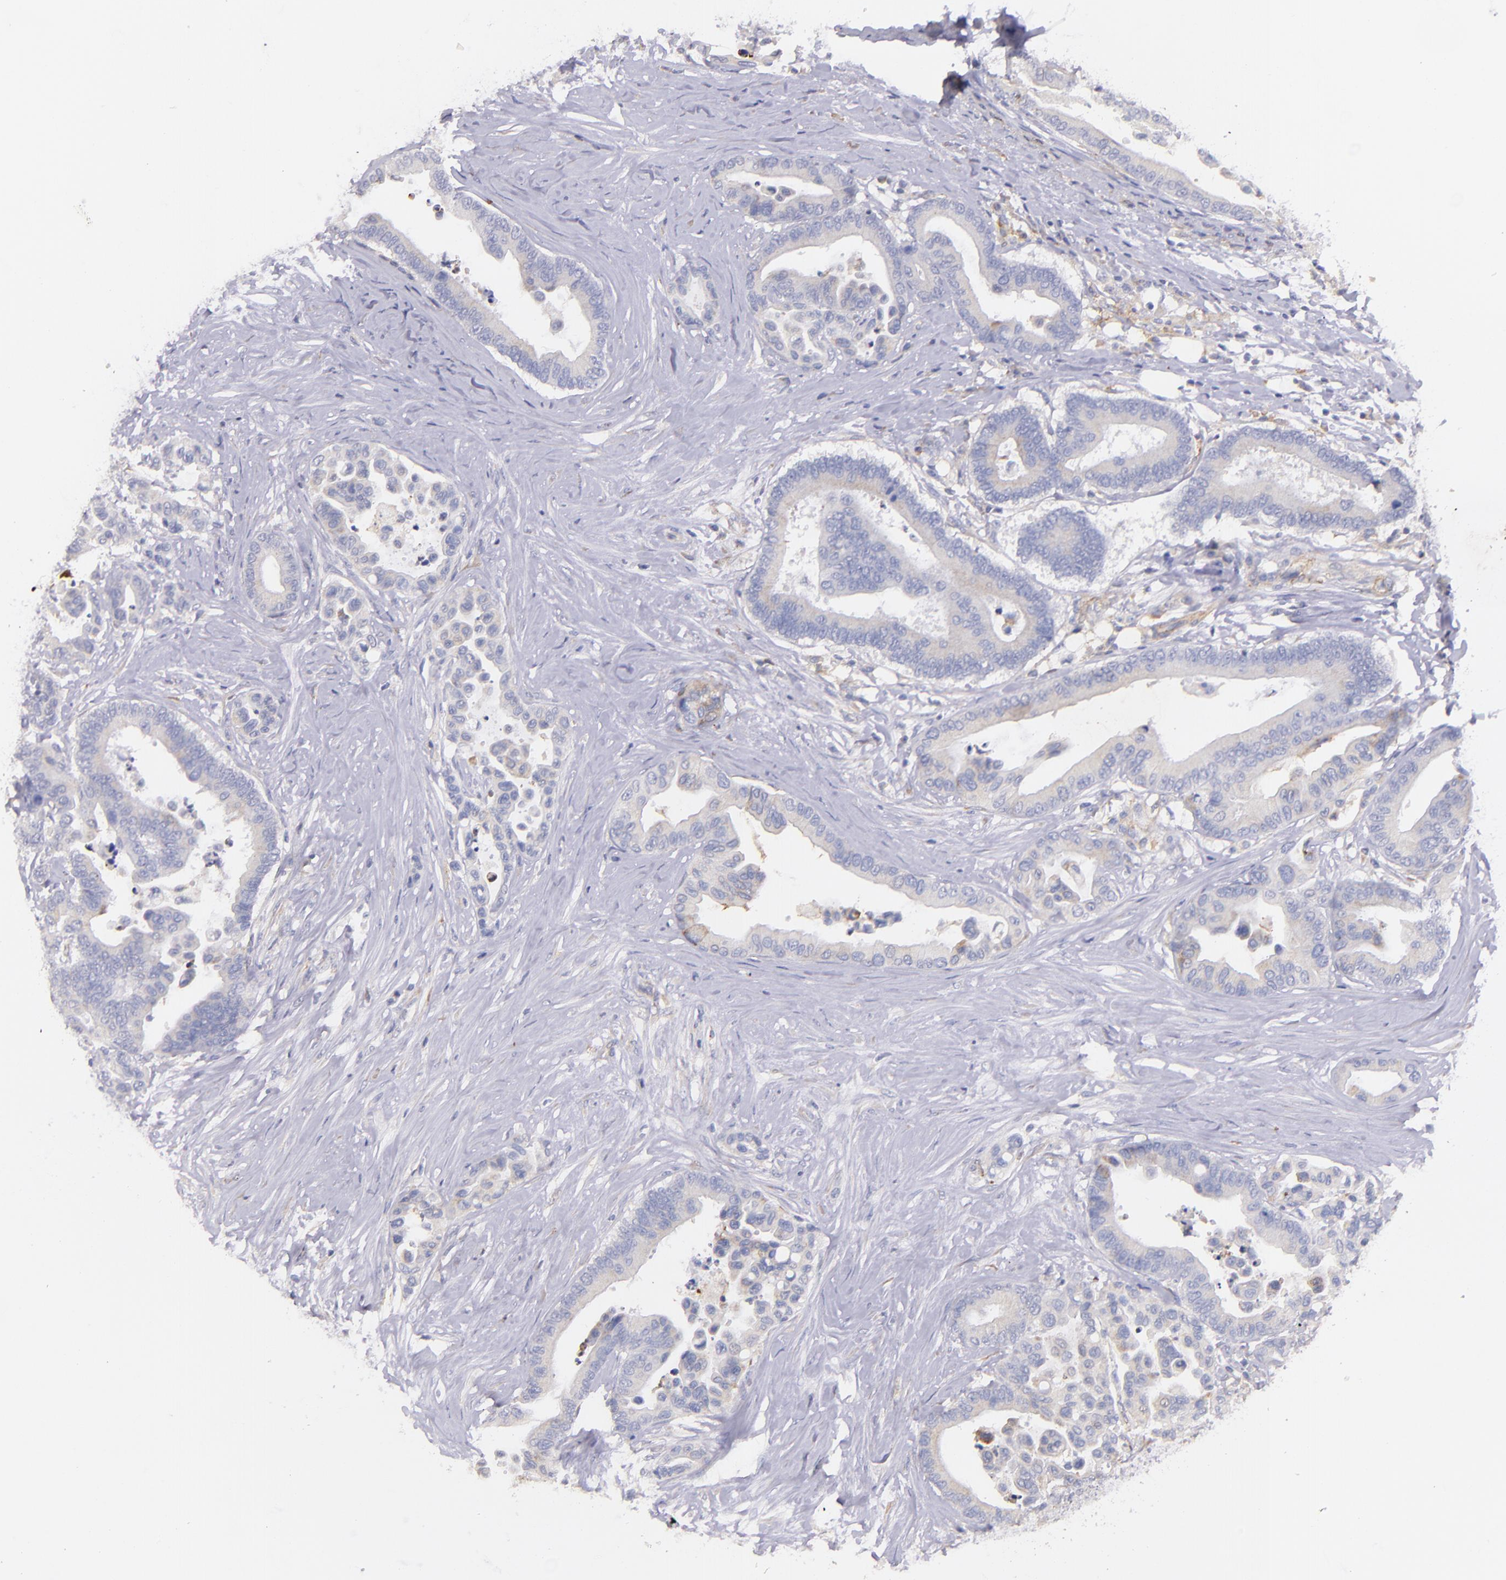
{"staining": {"intensity": "weak", "quantity": "<25%", "location": "cytoplasmic/membranous"}, "tissue": "colorectal cancer", "cell_type": "Tumor cells", "image_type": "cancer", "snomed": [{"axis": "morphology", "description": "Adenocarcinoma, NOS"}, {"axis": "topography", "description": "Colon"}], "caption": "This image is of colorectal cancer stained with immunohistochemistry (IHC) to label a protein in brown with the nuclei are counter-stained blue. There is no positivity in tumor cells.", "gene": "RET", "patient": {"sex": "male", "age": 82}}